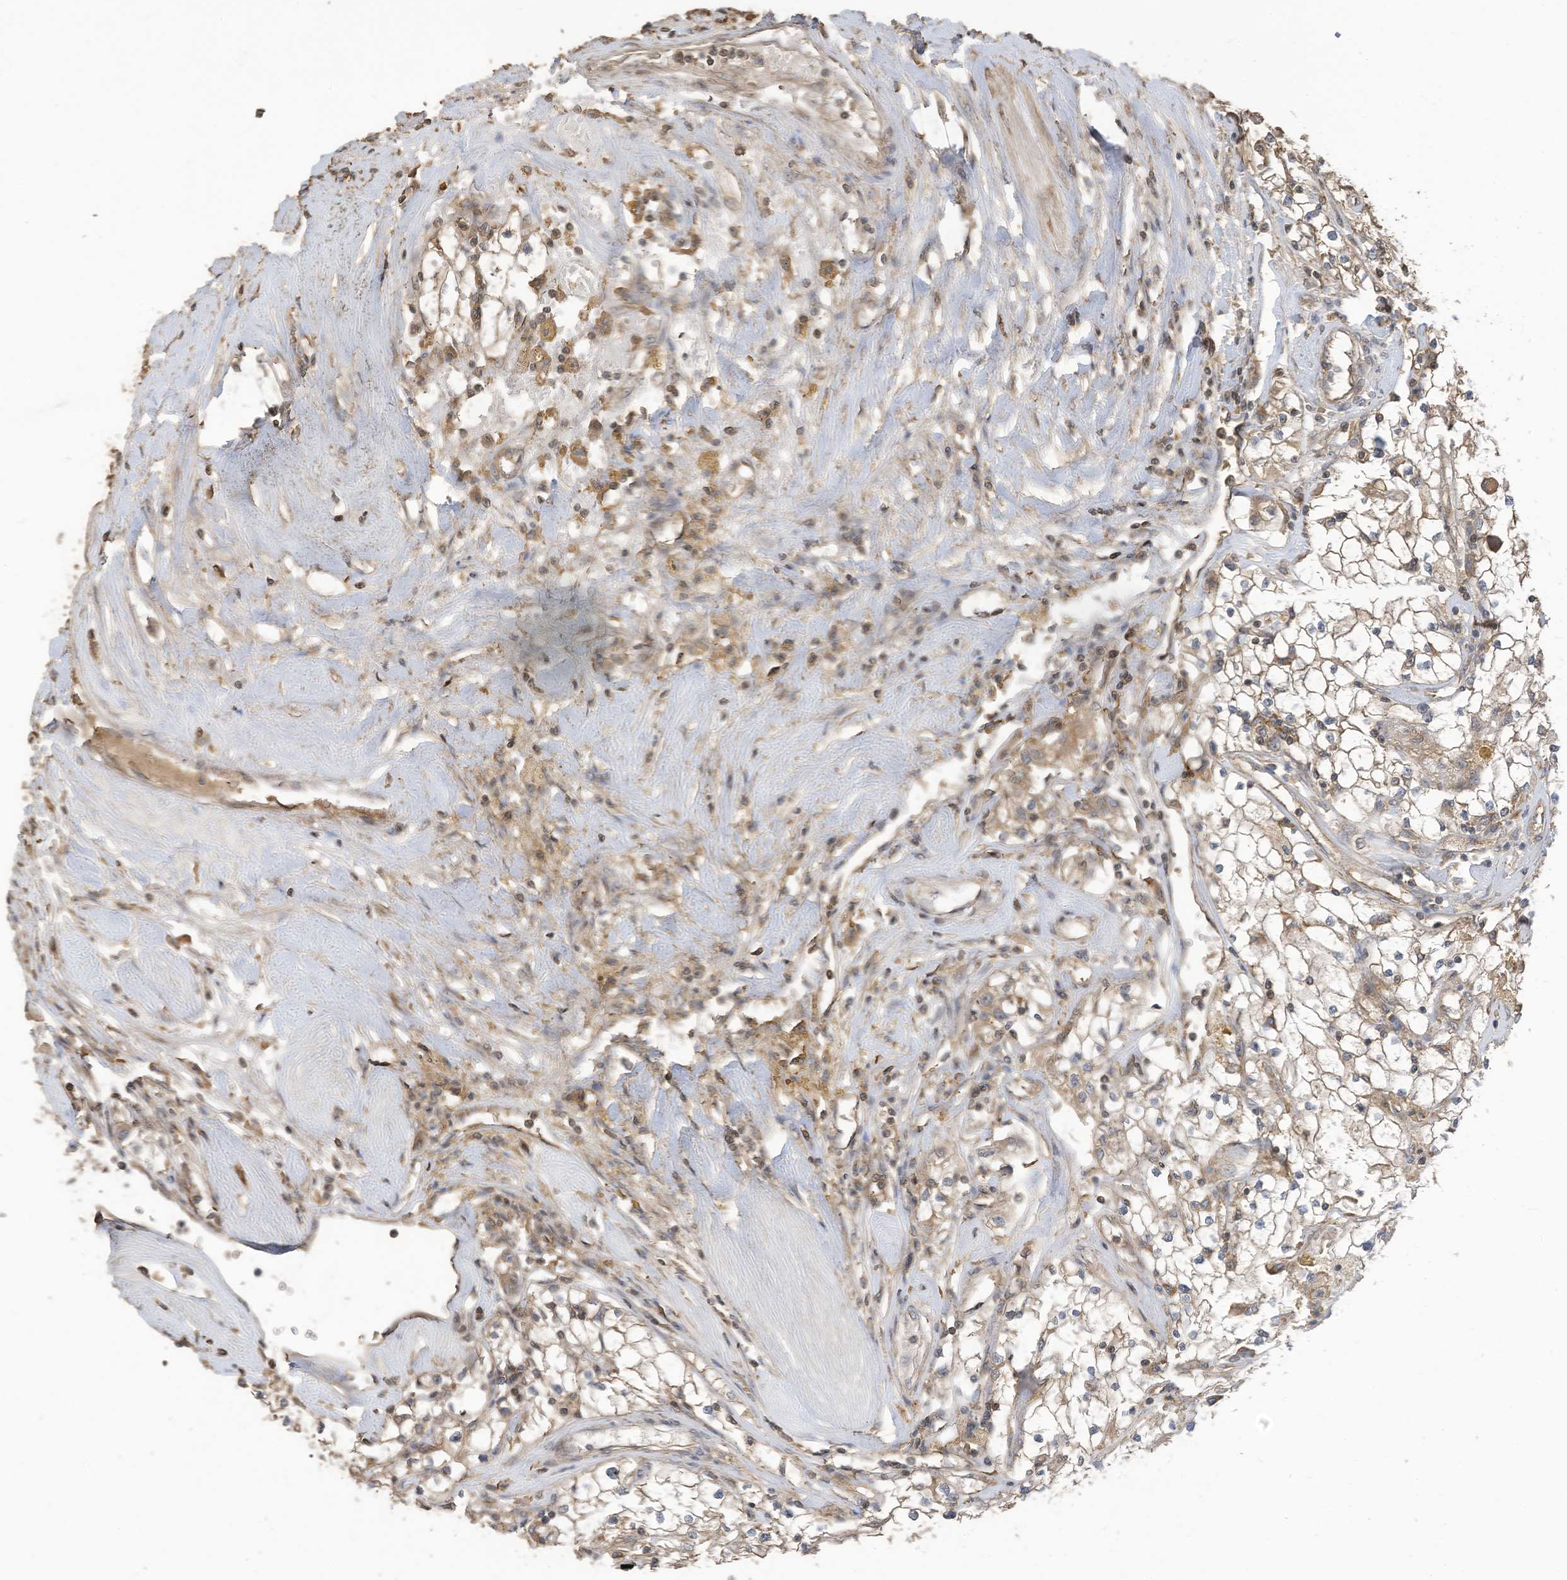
{"staining": {"intensity": "weak", "quantity": "<25%", "location": "cytoplasmic/membranous"}, "tissue": "renal cancer", "cell_type": "Tumor cells", "image_type": "cancer", "snomed": [{"axis": "morphology", "description": "Adenocarcinoma, NOS"}, {"axis": "topography", "description": "Kidney"}], "caption": "Image shows no significant protein staining in tumor cells of adenocarcinoma (renal).", "gene": "COX10", "patient": {"sex": "male", "age": 56}}